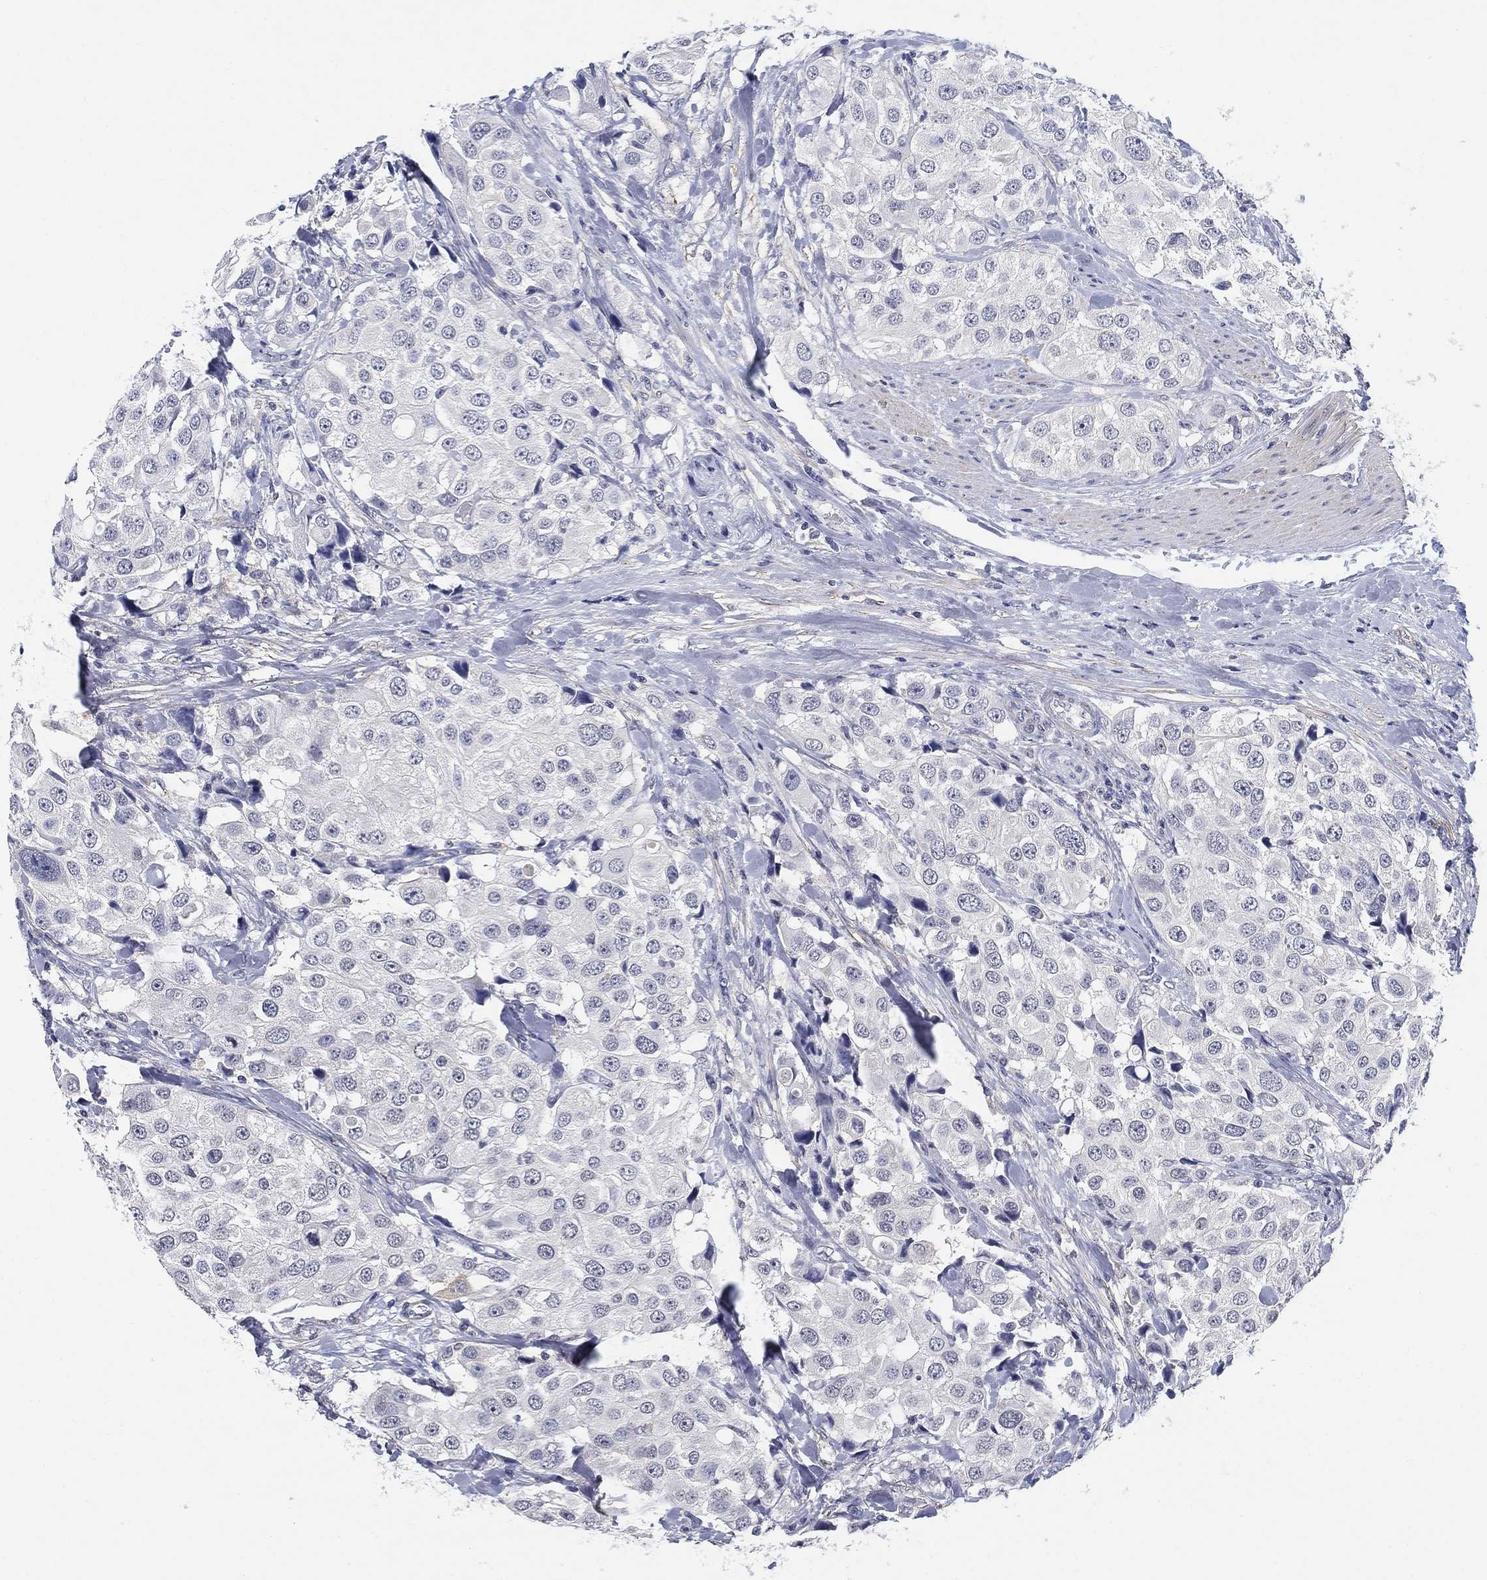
{"staining": {"intensity": "negative", "quantity": "none", "location": "none"}, "tissue": "urothelial cancer", "cell_type": "Tumor cells", "image_type": "cancer", "snomed": [{"axis": "morphology", "description": "Urothelial carcinoma, High grade"}, {"axis": "topography", "description": "Urinary bladder"}], "caption": "Urothelial cancer stained for a protein using immunohistochemistry (IHC) reveals no staining tumor cells.", "gene": "OTUB2", "patient": {"sex": "female", "age": 64}}